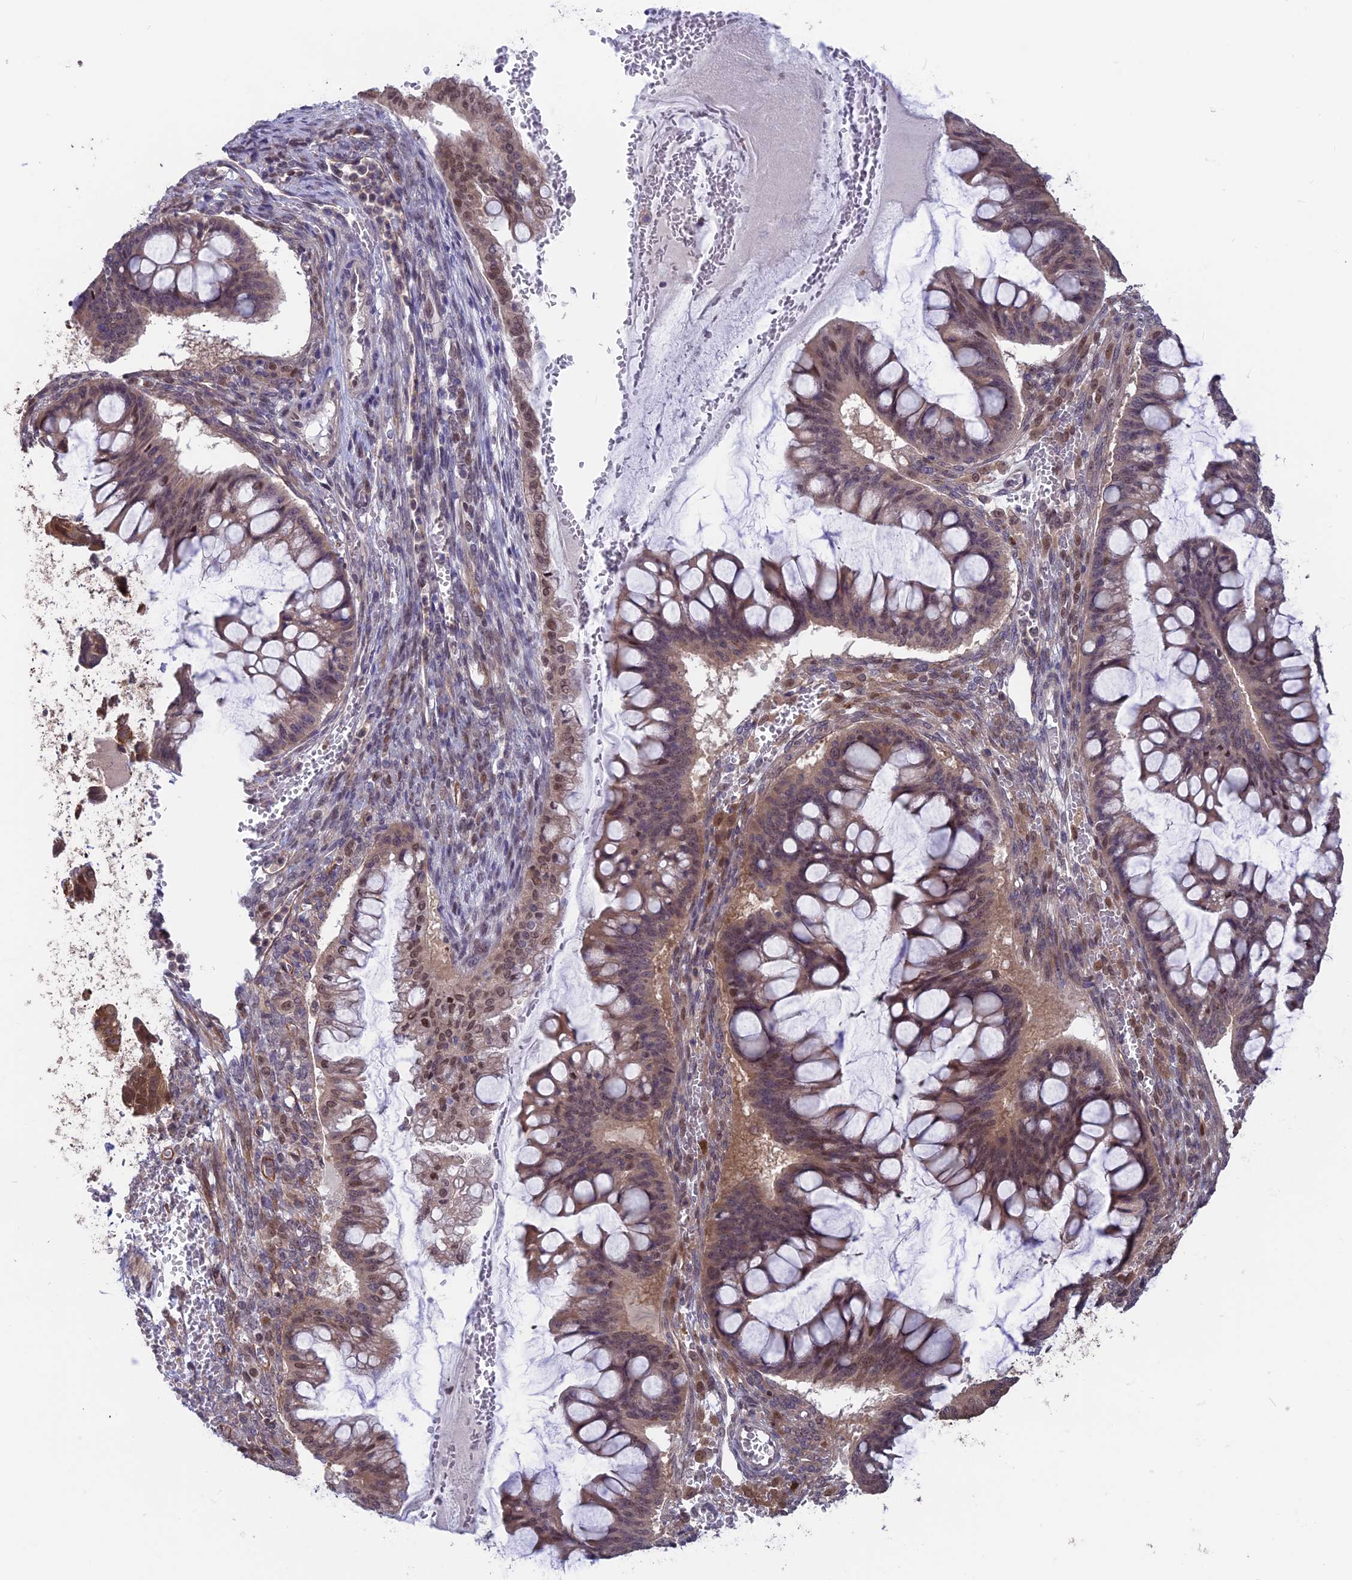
{"staining": {"intensity": "weak", "quantity": "25%-75%", "location": "nuclear"}, "tissue": "ovarian cancer", "cell_type": "Tumor cells", "image_type": "cancer", "snomed": [{"axis": "morphology", "description": "Cystadenocarcinoma, mucinous, NOS"}, {"axis": "topography", "description": "Ovary"}], "caption": "A photomicrograph showing weak nuclear staining in about 25%-75% of tumor cells in ovarian mucinous cystadenocarcinoma, as visualized by brown immunohistochemical staining.", "gene": "MAST2", "patient": {"sex": "female", "age": 73}}